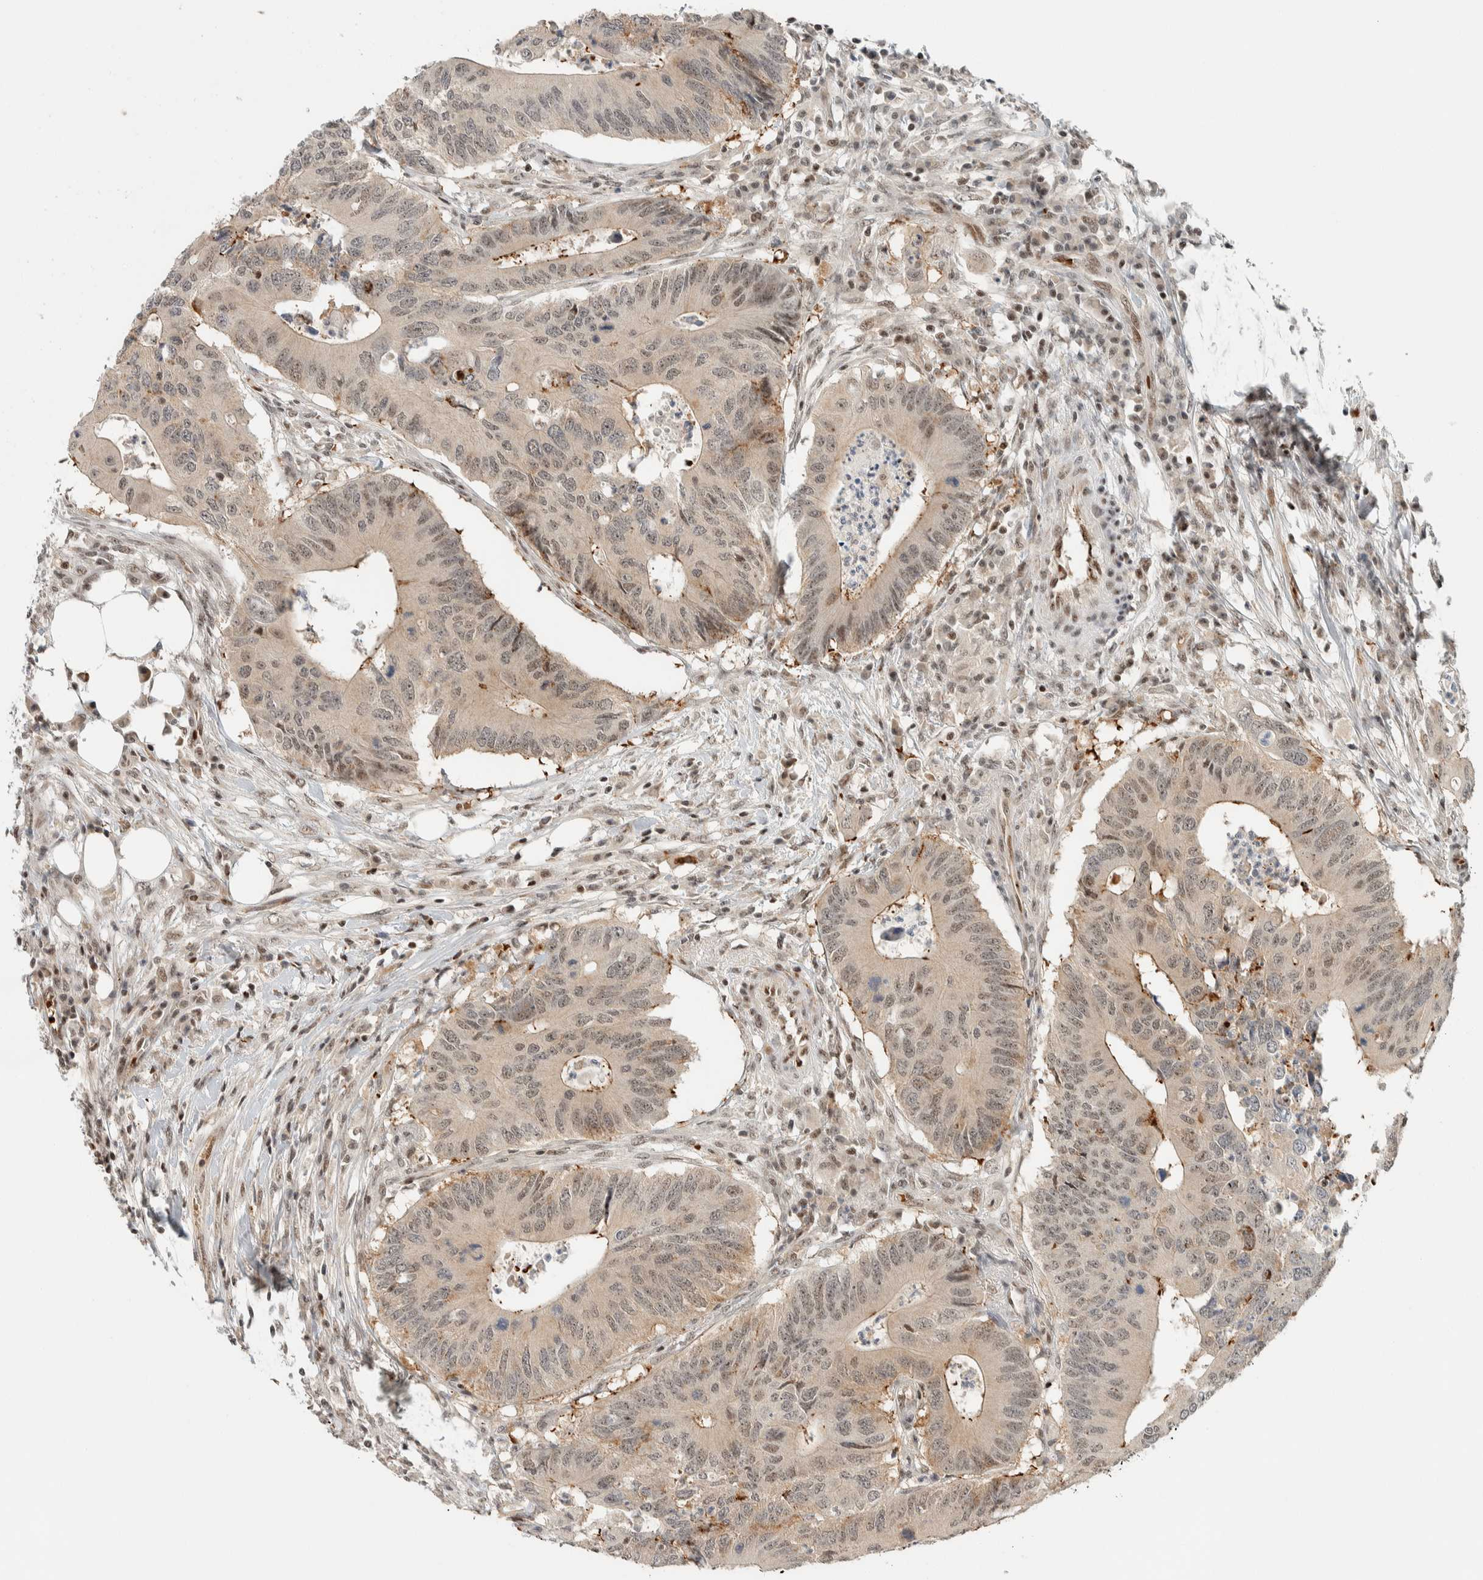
{"staining": {"intensity": "weak", "quantity": "<25%", "location": "nuclear"}, "tissue": "colorectal cancer", "cell_type": "Tumor cells", "image_type": "cancer", "snomed": [{"axis": "morphology", "description": "Adenocarcinoma, NOS"}, {"axis": "topography", "description": "Colon"}], "caption": "IHC photomicrograph of neoplastic tissue: human adenocarcinoma (colorectal) stained with DAB (3,3'-diaminobenzidine) displays no significant protein staining in tumor cells.", "gene": "ZBTB2", "patient": {"sex": "male", "age": 71}}